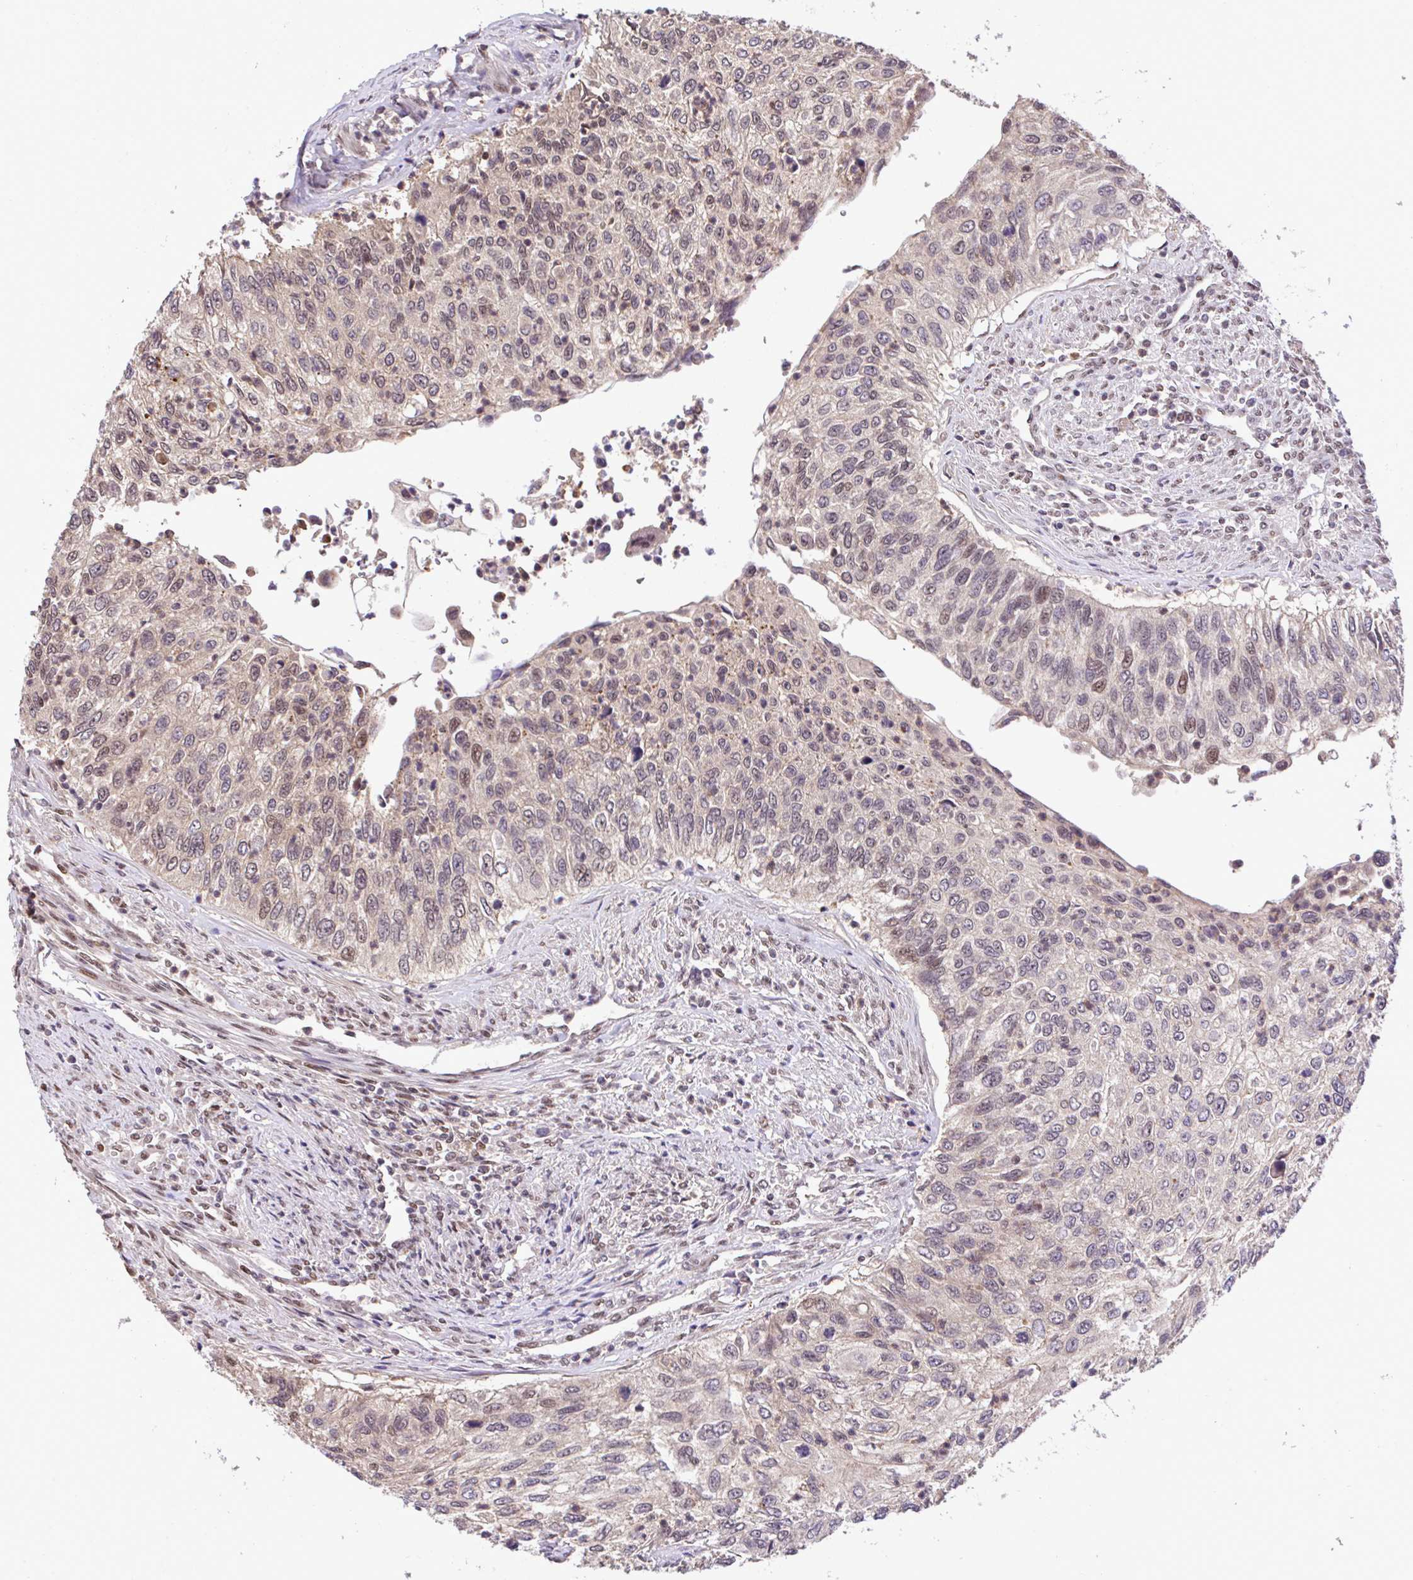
{"staining": {"intensity": "weak", "quantity": "<25%", "location": "nuclear"}, "tissue": "urothelial cancer", "cell_type": "Tumor cells", "image_type": "cancer", "snomed": [{"axis": "morphology", "description": "Urothelial carcinoma, High grade"}, {"axis": "topography", "description": "Urinary bladder"}], "caption": "High magnification brightfield microscopy of urothelial cancer stained with DAB (brown) and counterstained with hematoxylin (blue): tumor cells show no significant positivity.", "gene": "GLIS3", "patient": {"sex": "female", "age": 60}}